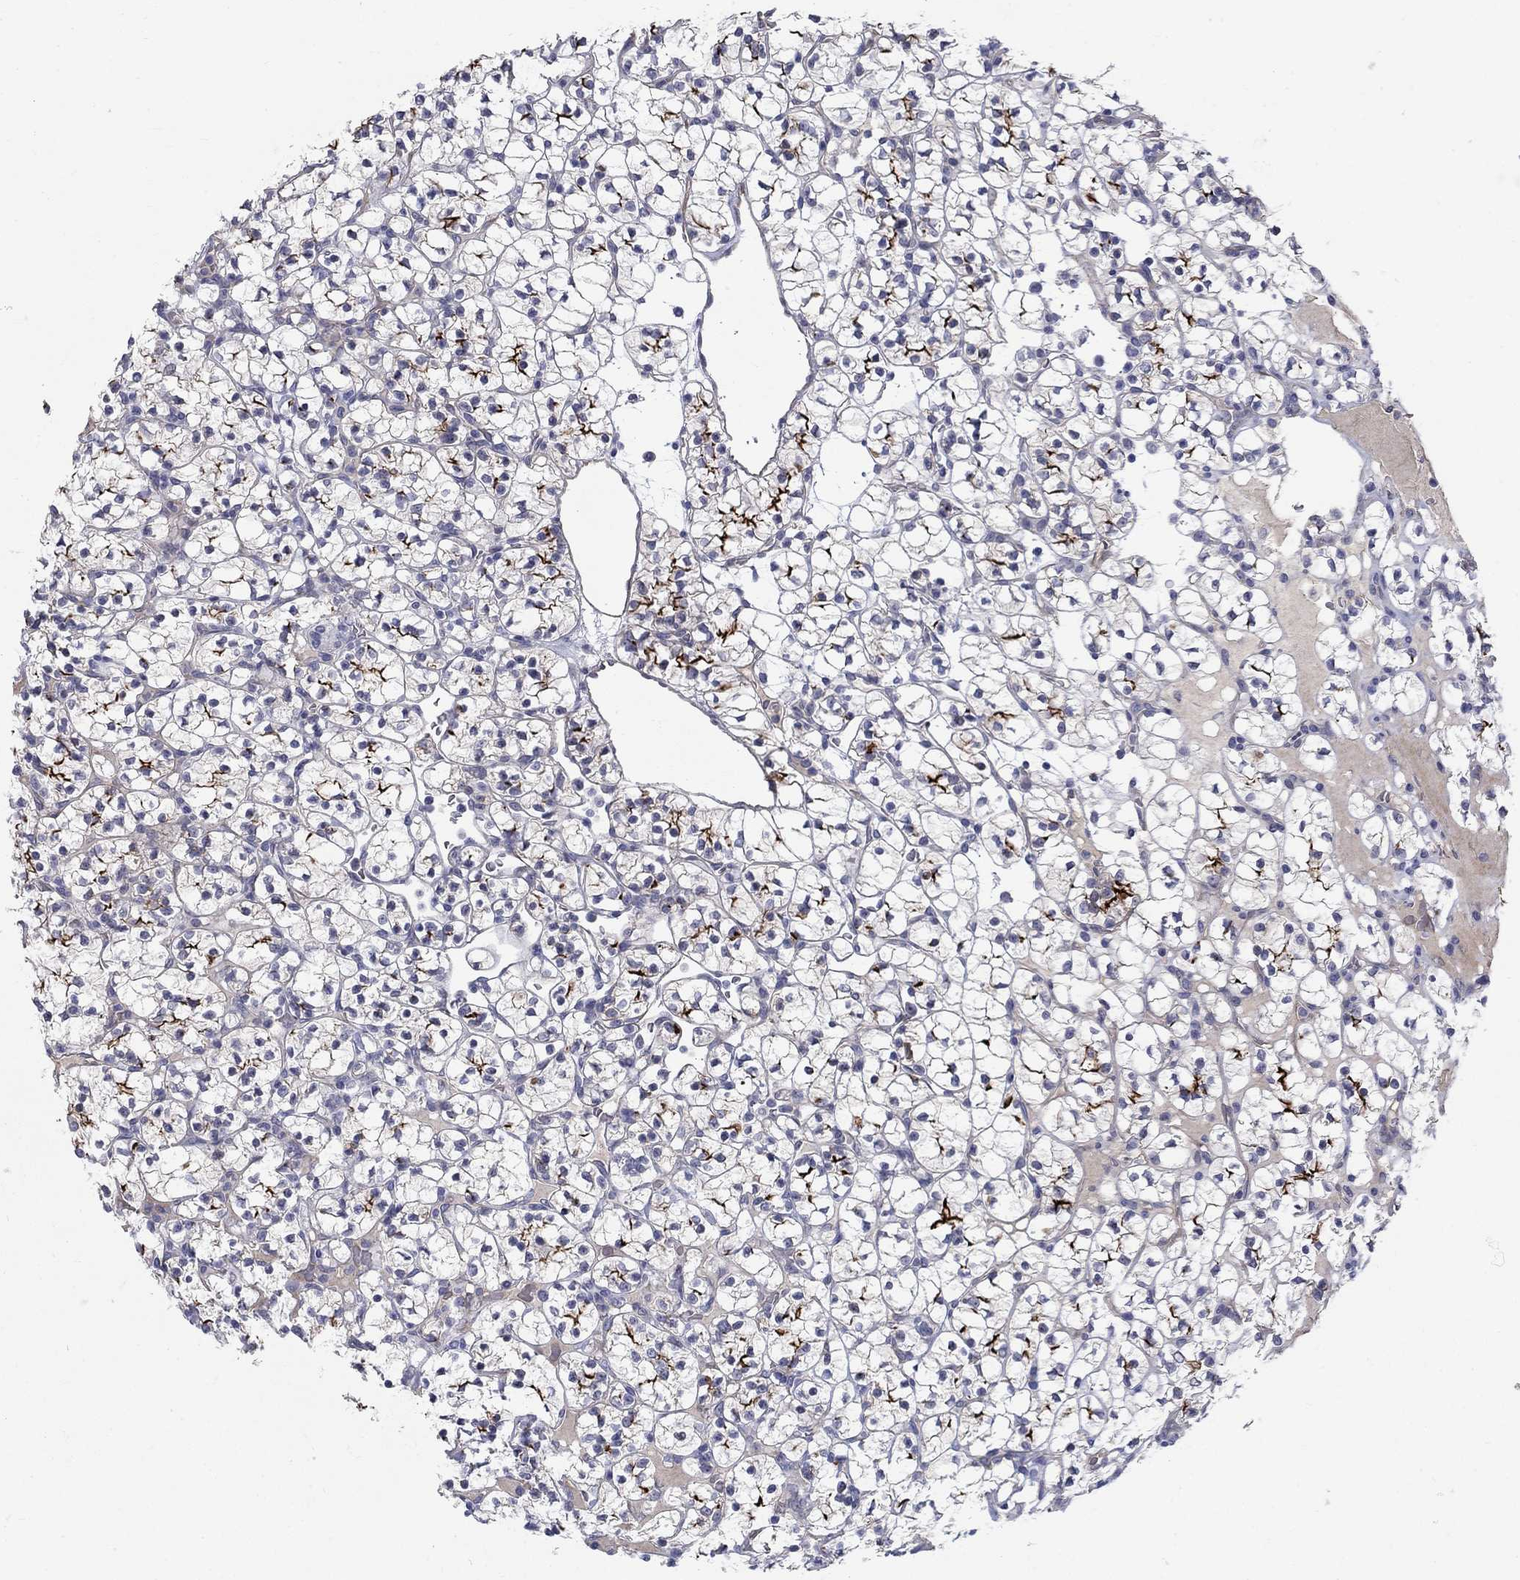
{"staining": {"intensity": "strong", "quantity": "<25%", "location": "cytoplasmic/membranous"}, "tissue": "renal cancer", "cell_type": "Tumor cells", "image_type": "cancer", "snomed": [{"axis": "morphology", "description": "Adenocarcinoma, NOS"}, {"axis": "topography", "description": "Kidney"}], "caption": "Brown immunohistochemical staining in human renal cancer reveals strong cytoplasmic/membranous staining in approximately <25% of tumor cells. (Stains: DAB (3,3'-diaminobenzidine) in brown, nuclei in blue, Microscopy: brightfield microscopy at high magnification).", "gene": "SLC1A1", "patient": {"sex": "female", "age": 89}}